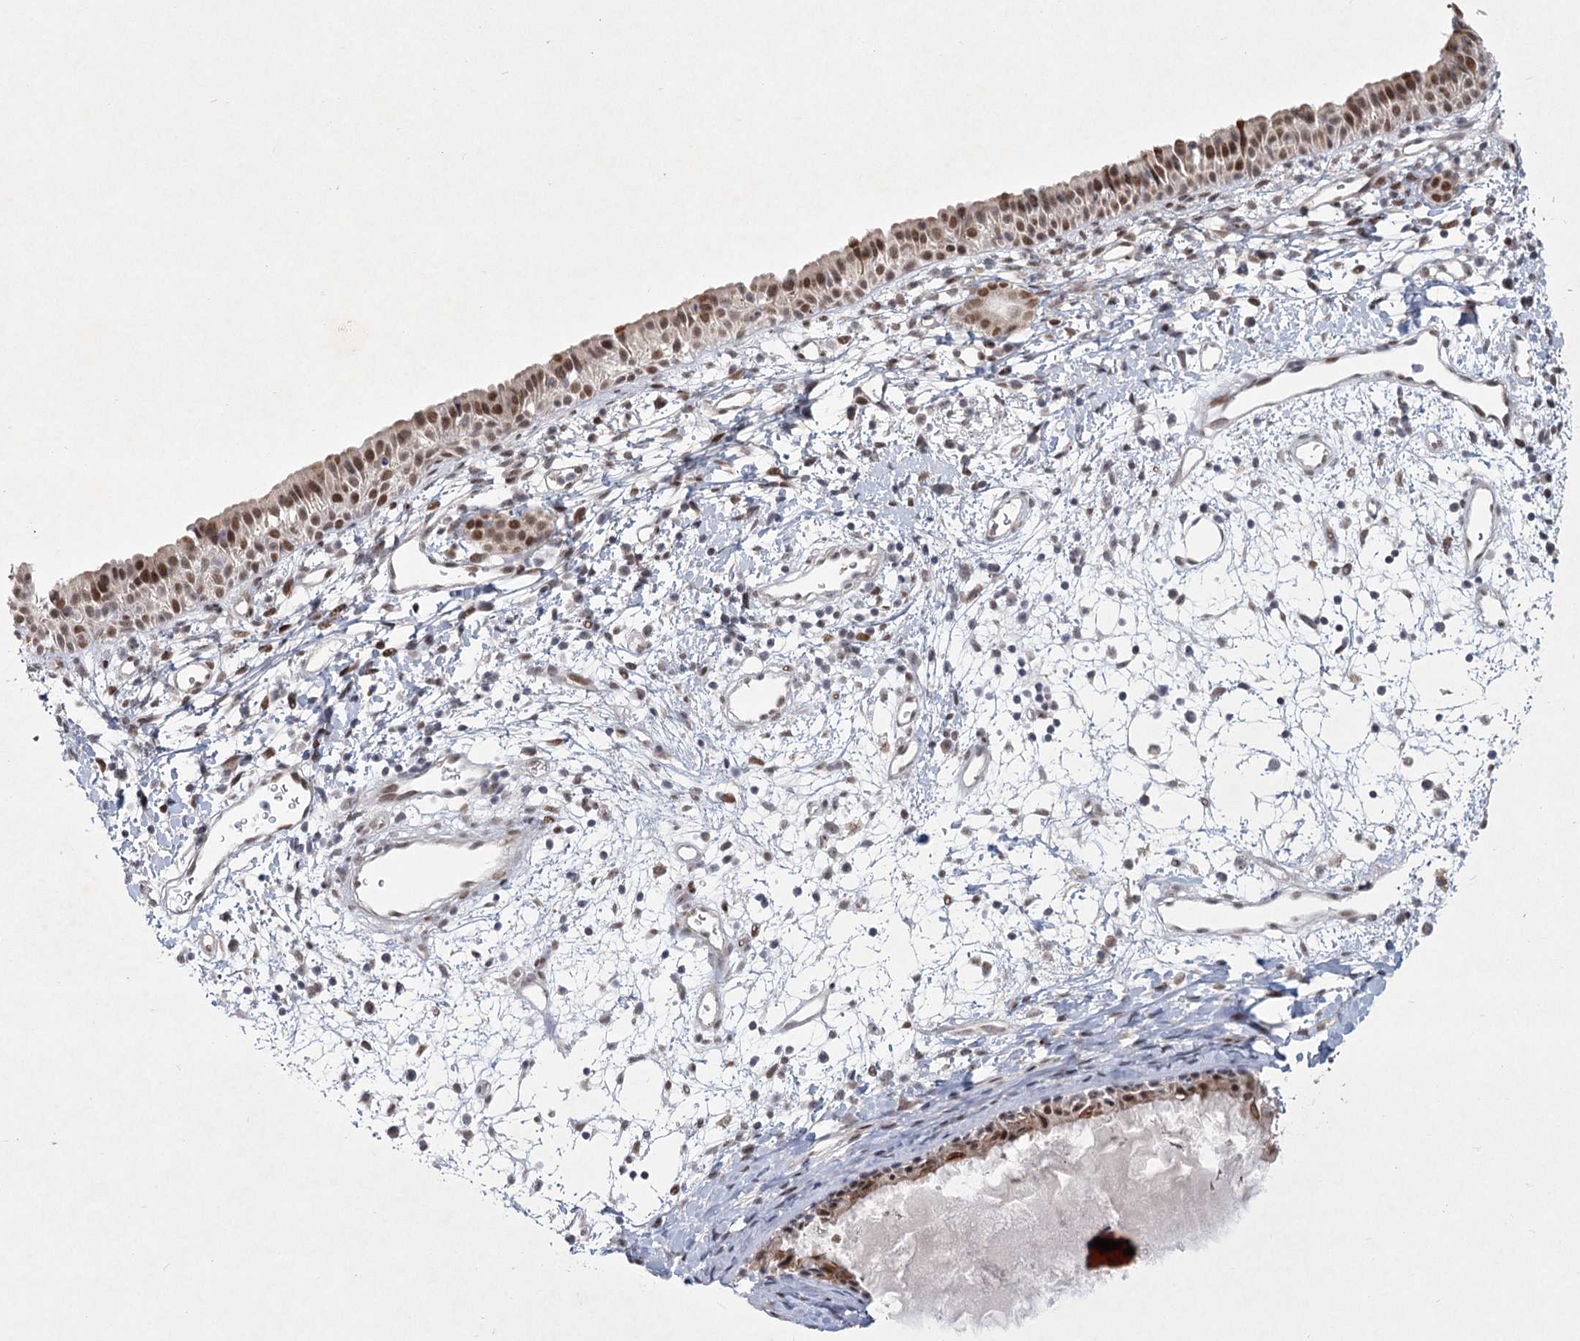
{"staining": {"intensity": "moderate", "quantity": ">75%", "location": "nuclear"}, "tissue": "nasopharynx", "cell_type": "Respiratory epithelial cells", "image_type": "normal", "snomed": [{"axis": "morphology", "description": "Normal tissue, NOS"}, {"axis": "topography", "description": "Nasopharynx"}], "caption": "High-power microscopy captured an IHC photomicrograph of normal nasopharynx, revealing moderate nuclear staining in approximately >75% of respiratory epithelial cells. Immunohistochemistry stains the protein in brown and the nuclei are stained blue.", "gene": "CIB4", "patient": {"sex": "male", "age": 22}}